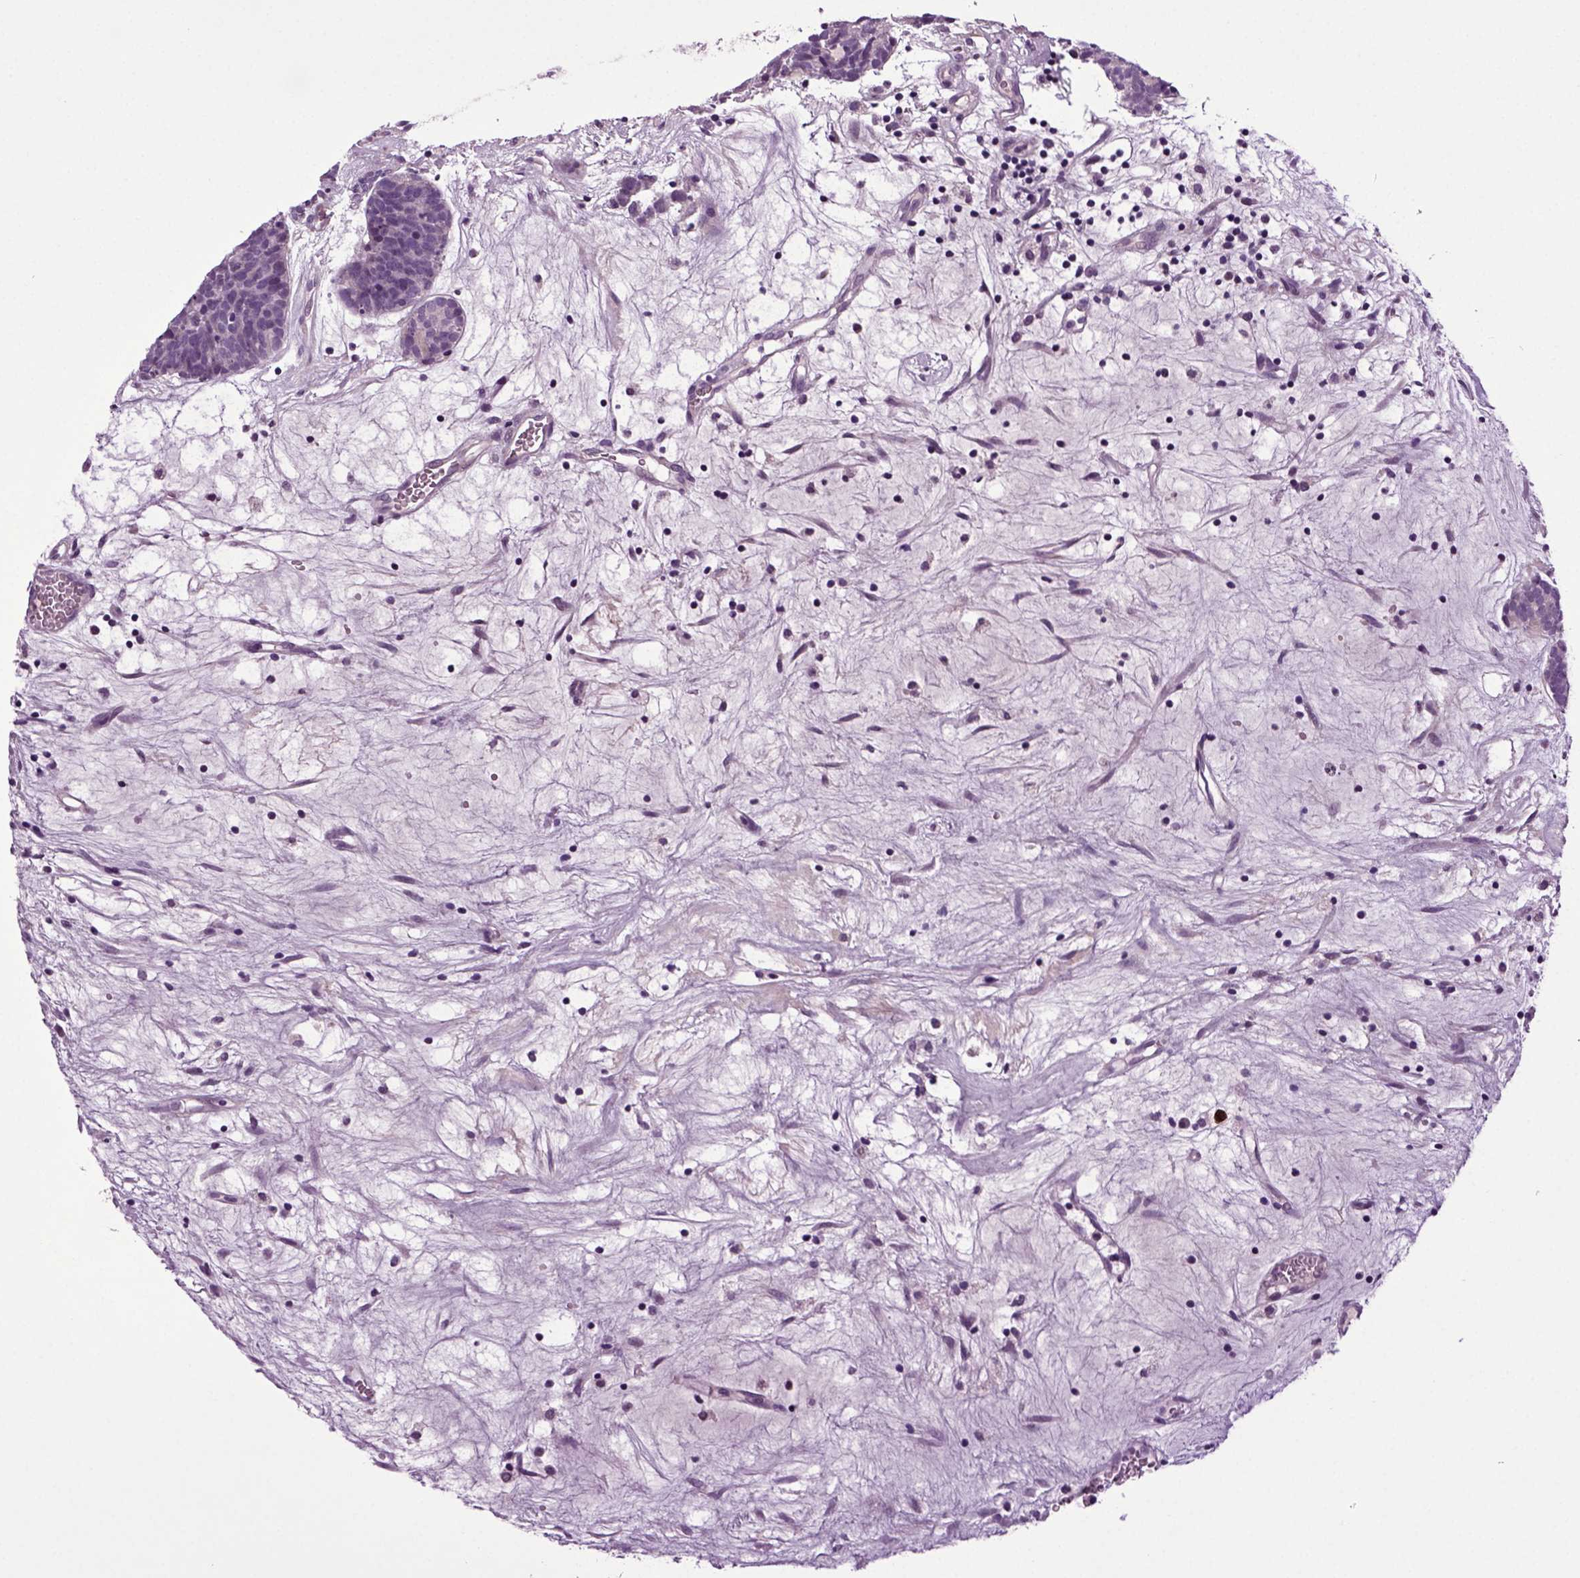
{"staining": {"intensity": "negative", "quantity": "none", "location": "none"}, "tissue": "head and neck cancer", "cell_type": "Tumor cells", "image_type": "cancer", "snomed": [{"axis": "morphology", "description": "Adenocarcinoma, NOS"}, {"axis": "topography", "description": "Head-Neck"}], "caption": "The IHC histopathology image has no significant positivity in tumor cells of head and neck adenocarcinoma tissue.", "gene": "FGF11", "patient": {"sex": "female", "age": 81}}